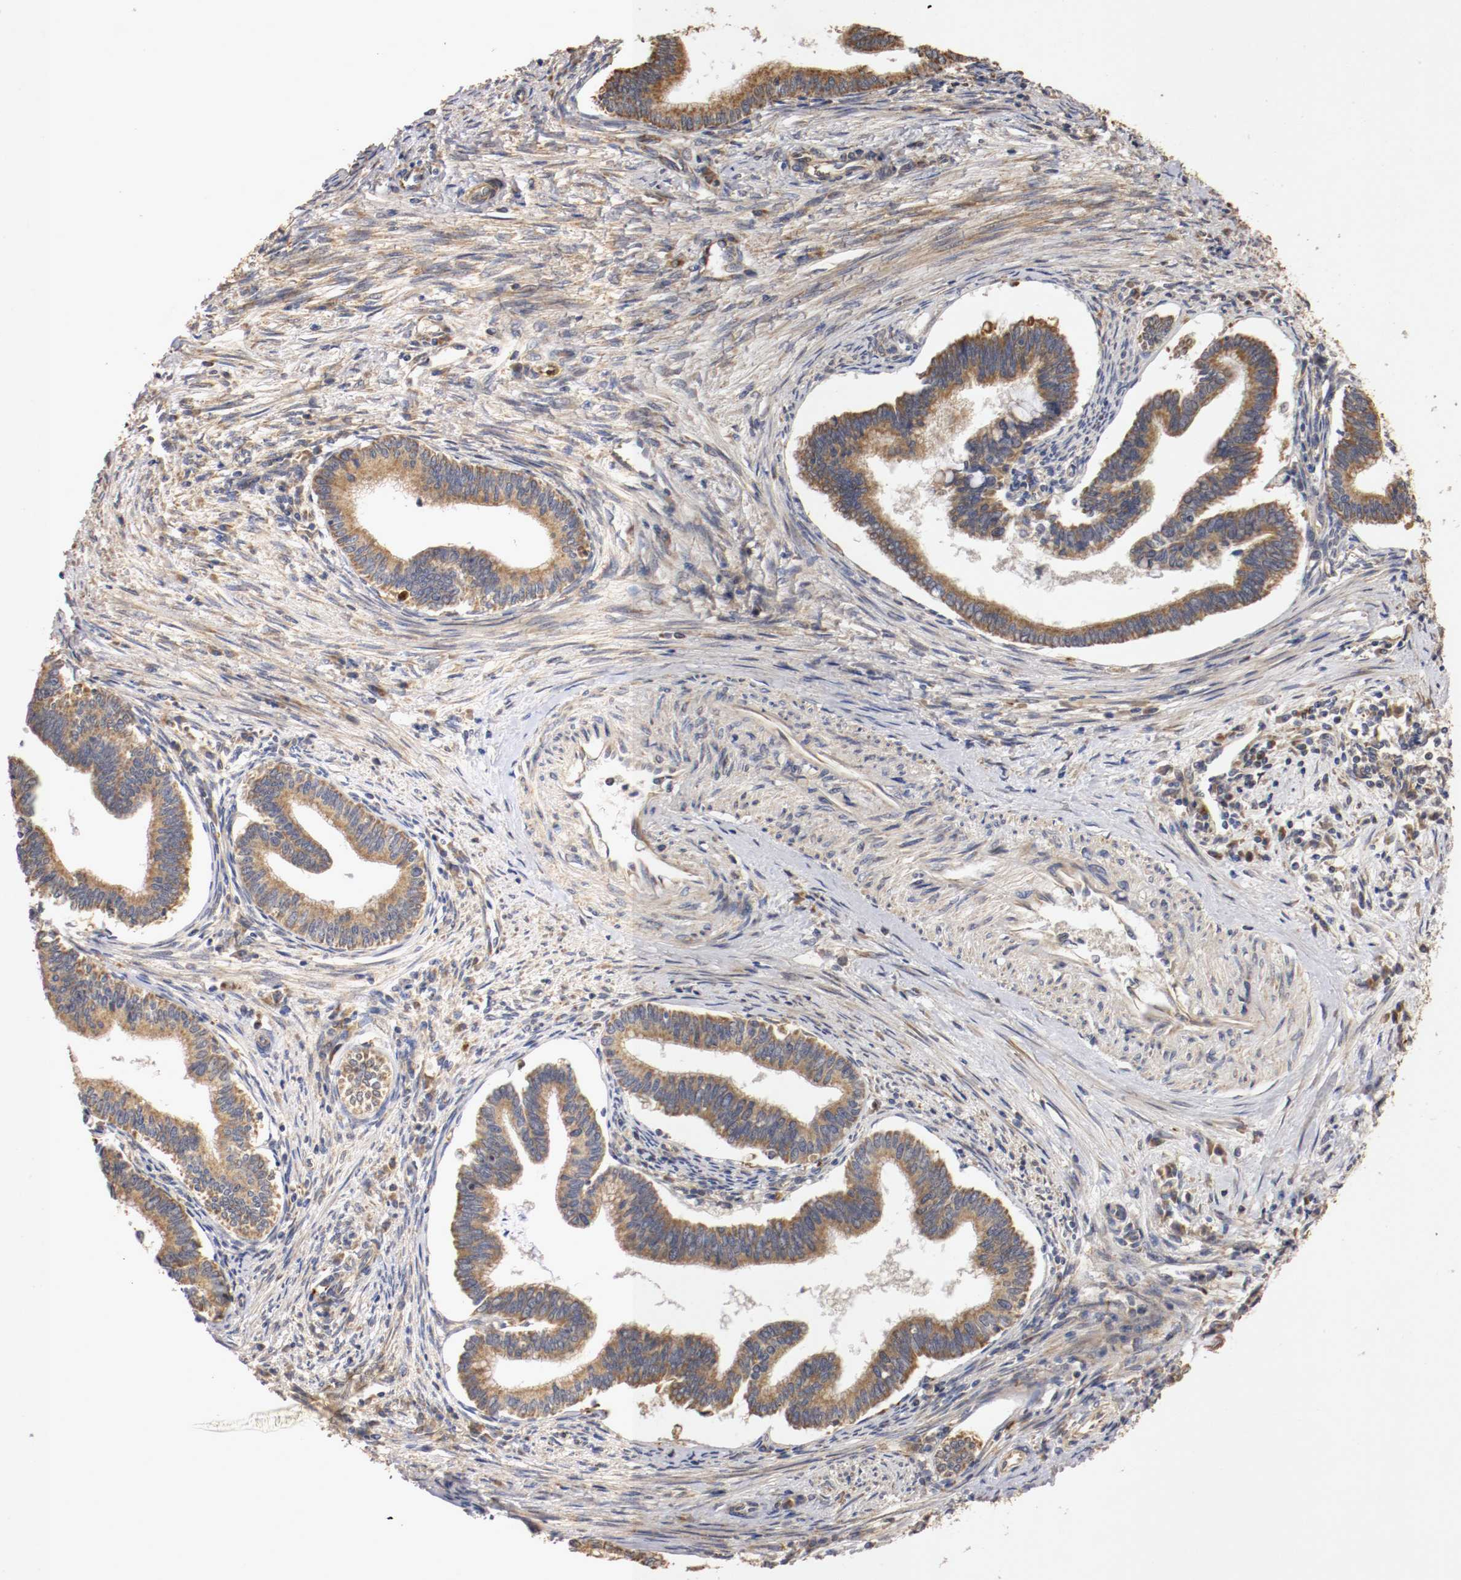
{"staining": {"intensity": "moderate", "quantity": ">75%", "location": "cytoplasmic/membranous"}, "tissue": "cervical cancer", "cell_type": "Tumor cells", "image_type": "cancer", "snomed": [{"axis": "morphology", "description": "Adenocarcinoma, NOS"}, {"axis": "topography", "description": "Cervix"}], "caption": "Moderate cytoplasmic/membranous staining is identified in approximately >75% of tumor cells in cervical cancer.", "gene": "VEZT", "patient": {"sex": "female", "age": 36}}